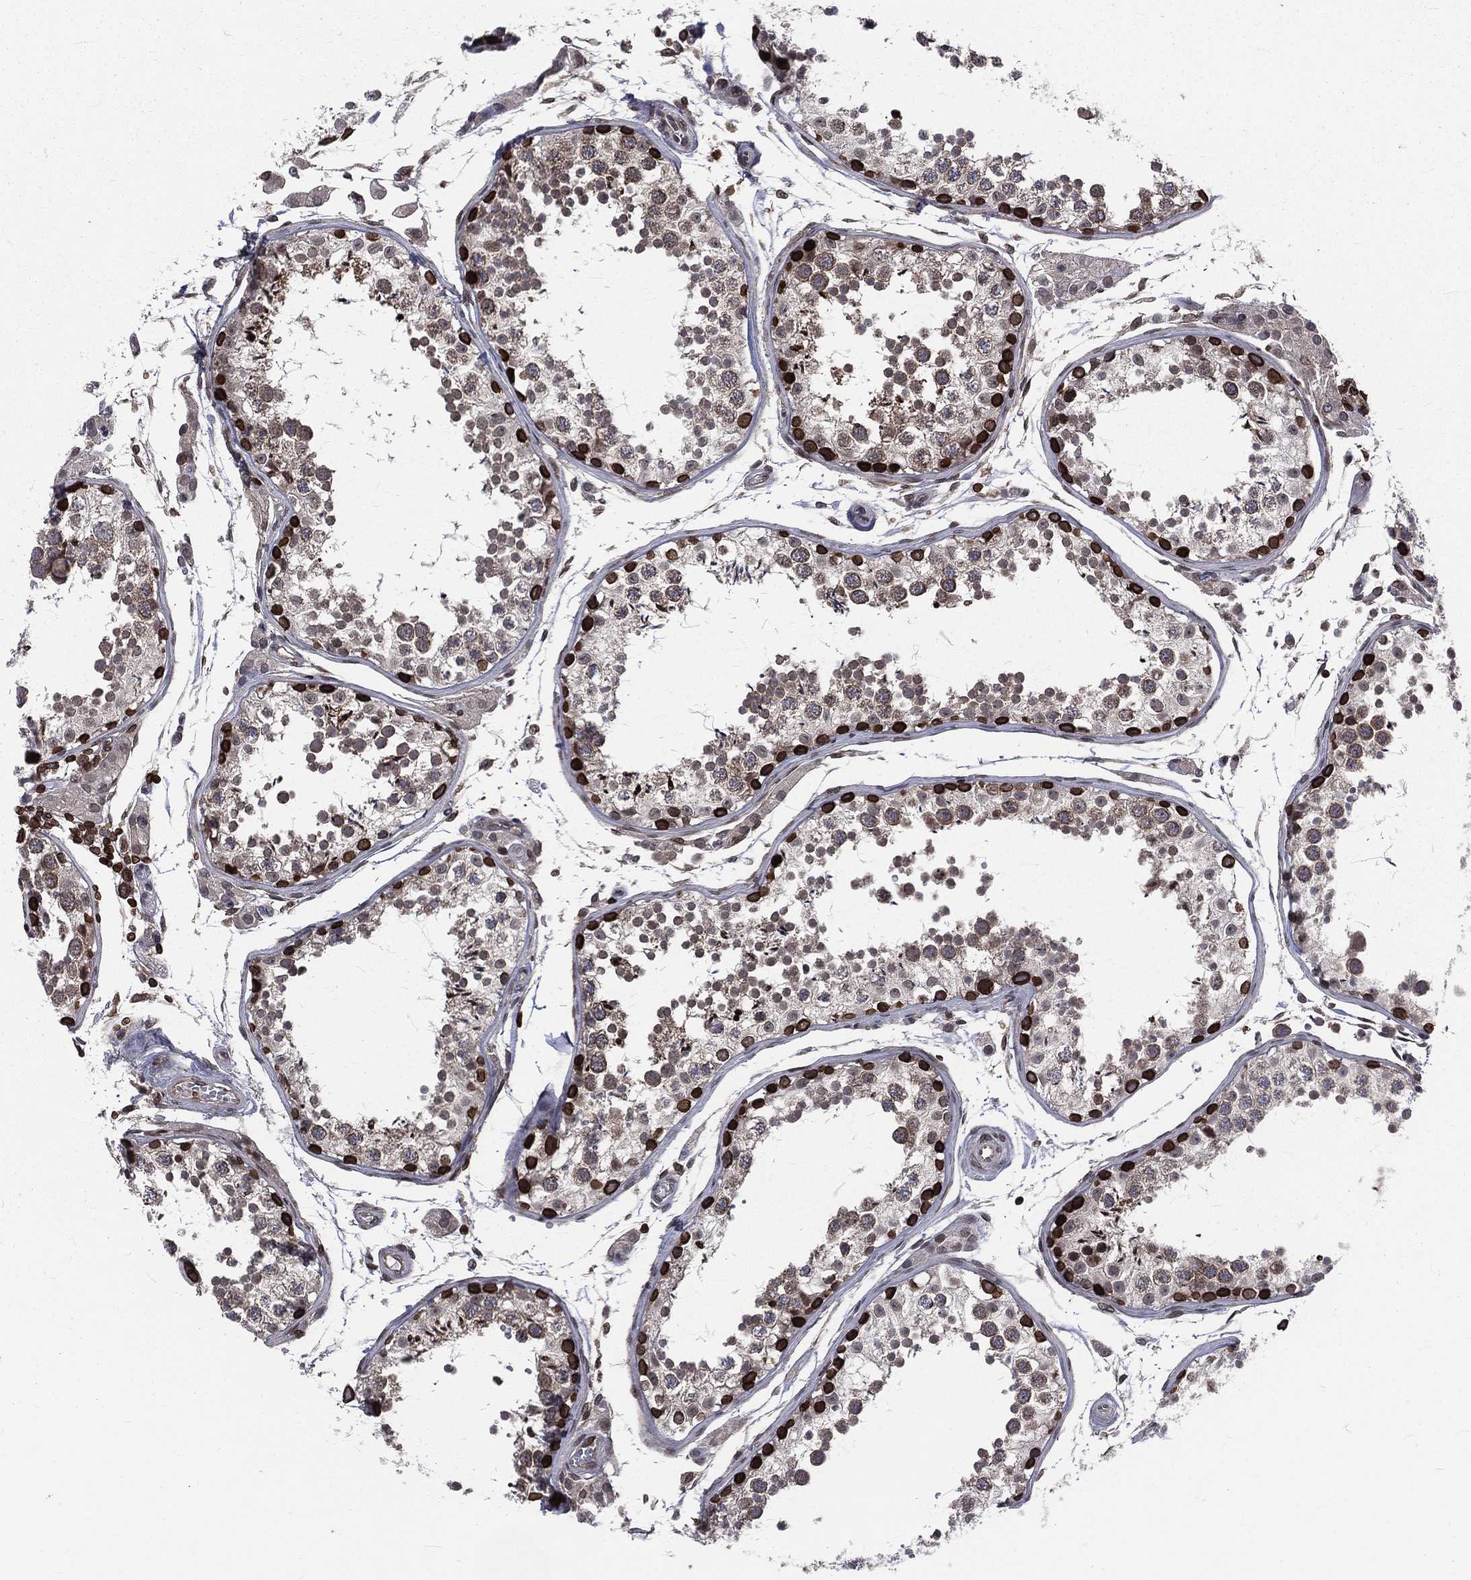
{"staining": {"intensity": "strong", "quantity": "<25%", "location": "cytoplasmic/membranous,nuclear"}, "tissue": "testis", "cell_type": "Cells in seminiferous ducts", "image_type": "normal", "snomed": [{"axis": "morphology", "description": "Normal tissue, NOS"}, {"axis": "topography", "description": "Testis"}], "caption": "Immunohistochemical staining of benign testis exhibits <25% levels of strong cytoplasmic/membranous,nuclear protein staining in about <25% of cells in seminiferous ducts.", "gene": "LBR", "patient": {"sex": "male", "age": 29}}